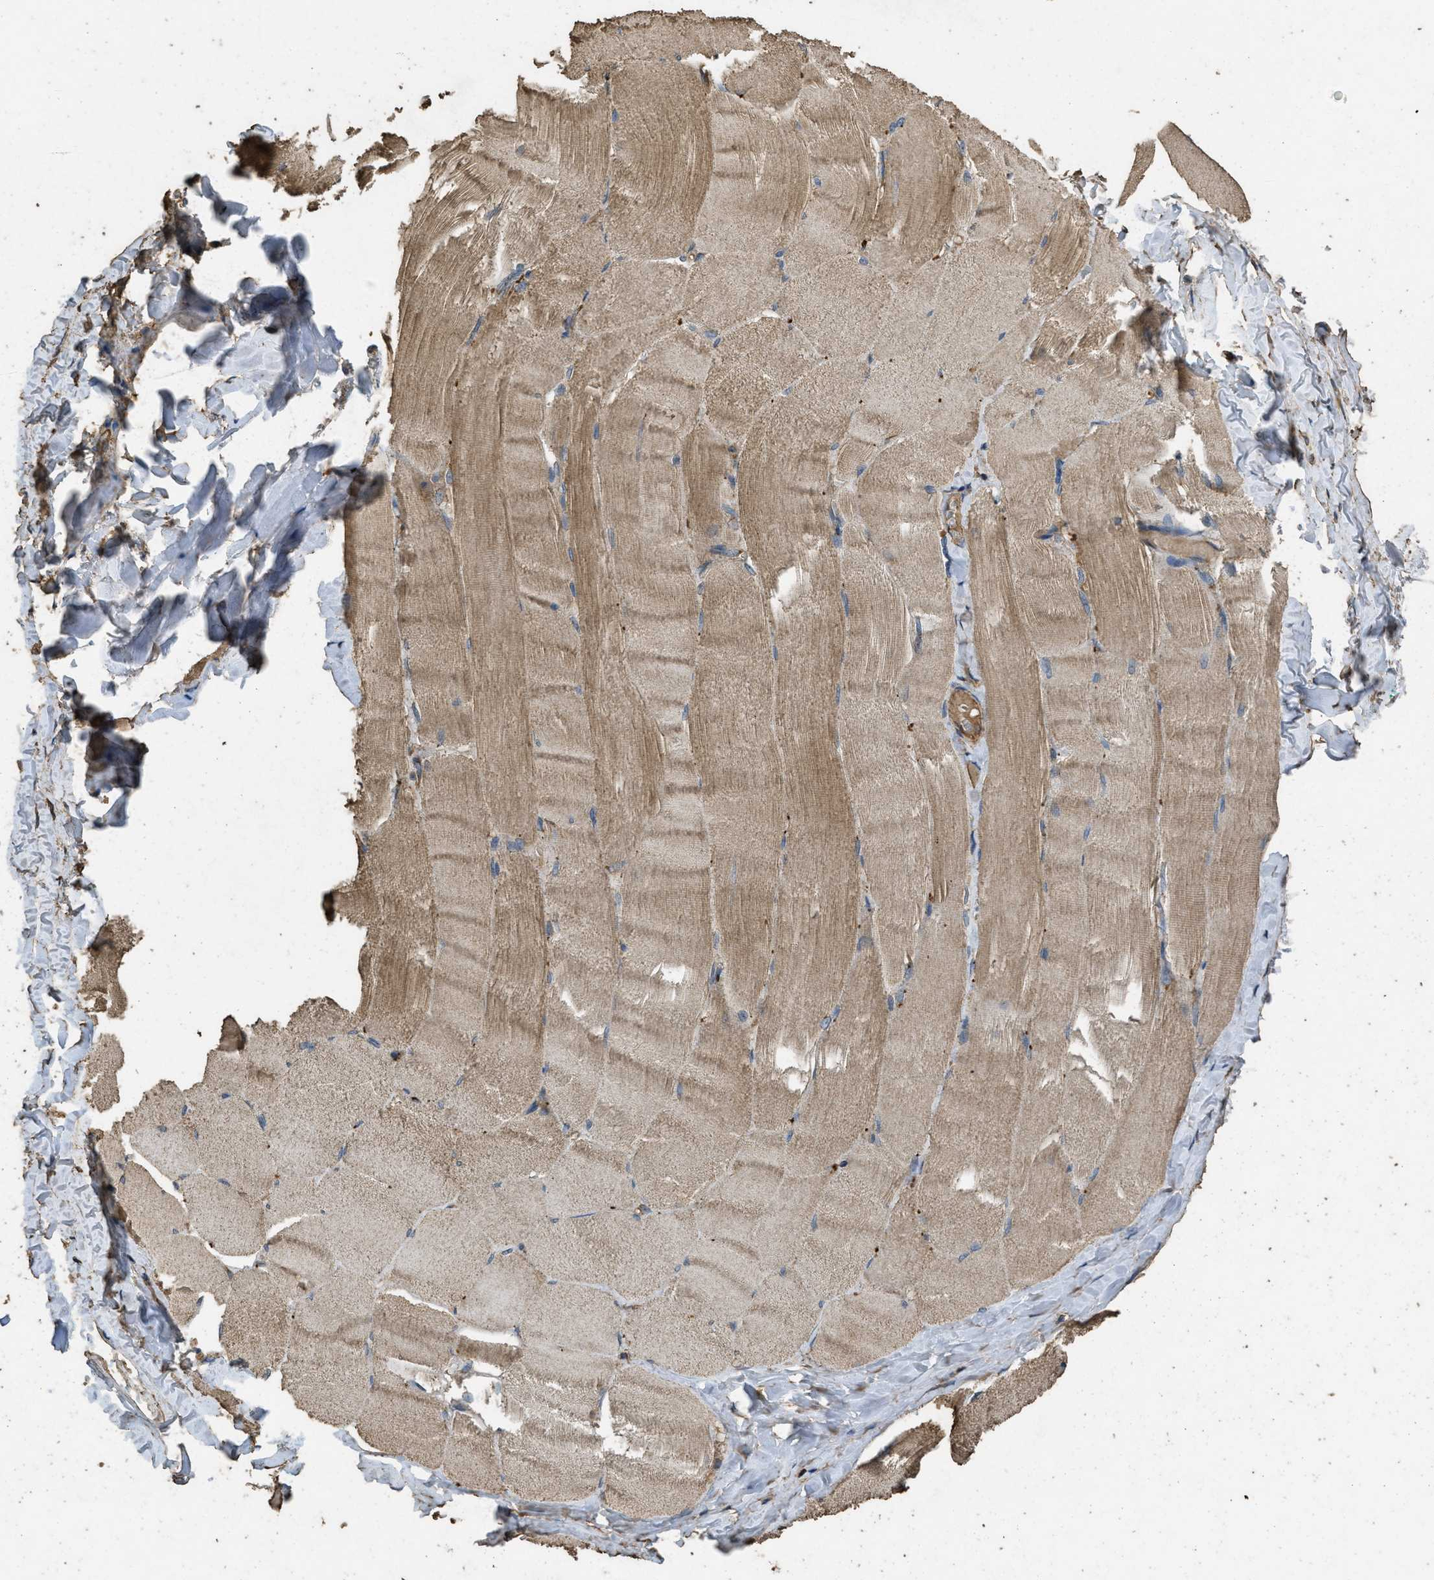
{"staining": {"intensity": "moderate", "quantity": ">75%", "location": "cytoplasmic/membranous"}, "tissue": "skeletal muscle", "cell_type": "Myocytes", "image_type": "normal", "snomed": [{"axis": "morphology", "description": "Normal tissue, NOS"}, {"axis": "morphology", "description": "Squamous cell carcinoma, NOS"}, {"axis": "topography", "description": "Skeletal muscle"}], "caption": "Protein expression by IHC displays moderate cytoplasmic/membranous expression in approximately >75% of myocytes in unremarkable skeletal muscle.", "gene": "CYRIA", "patient": {"sex": "male", "age": 51}}